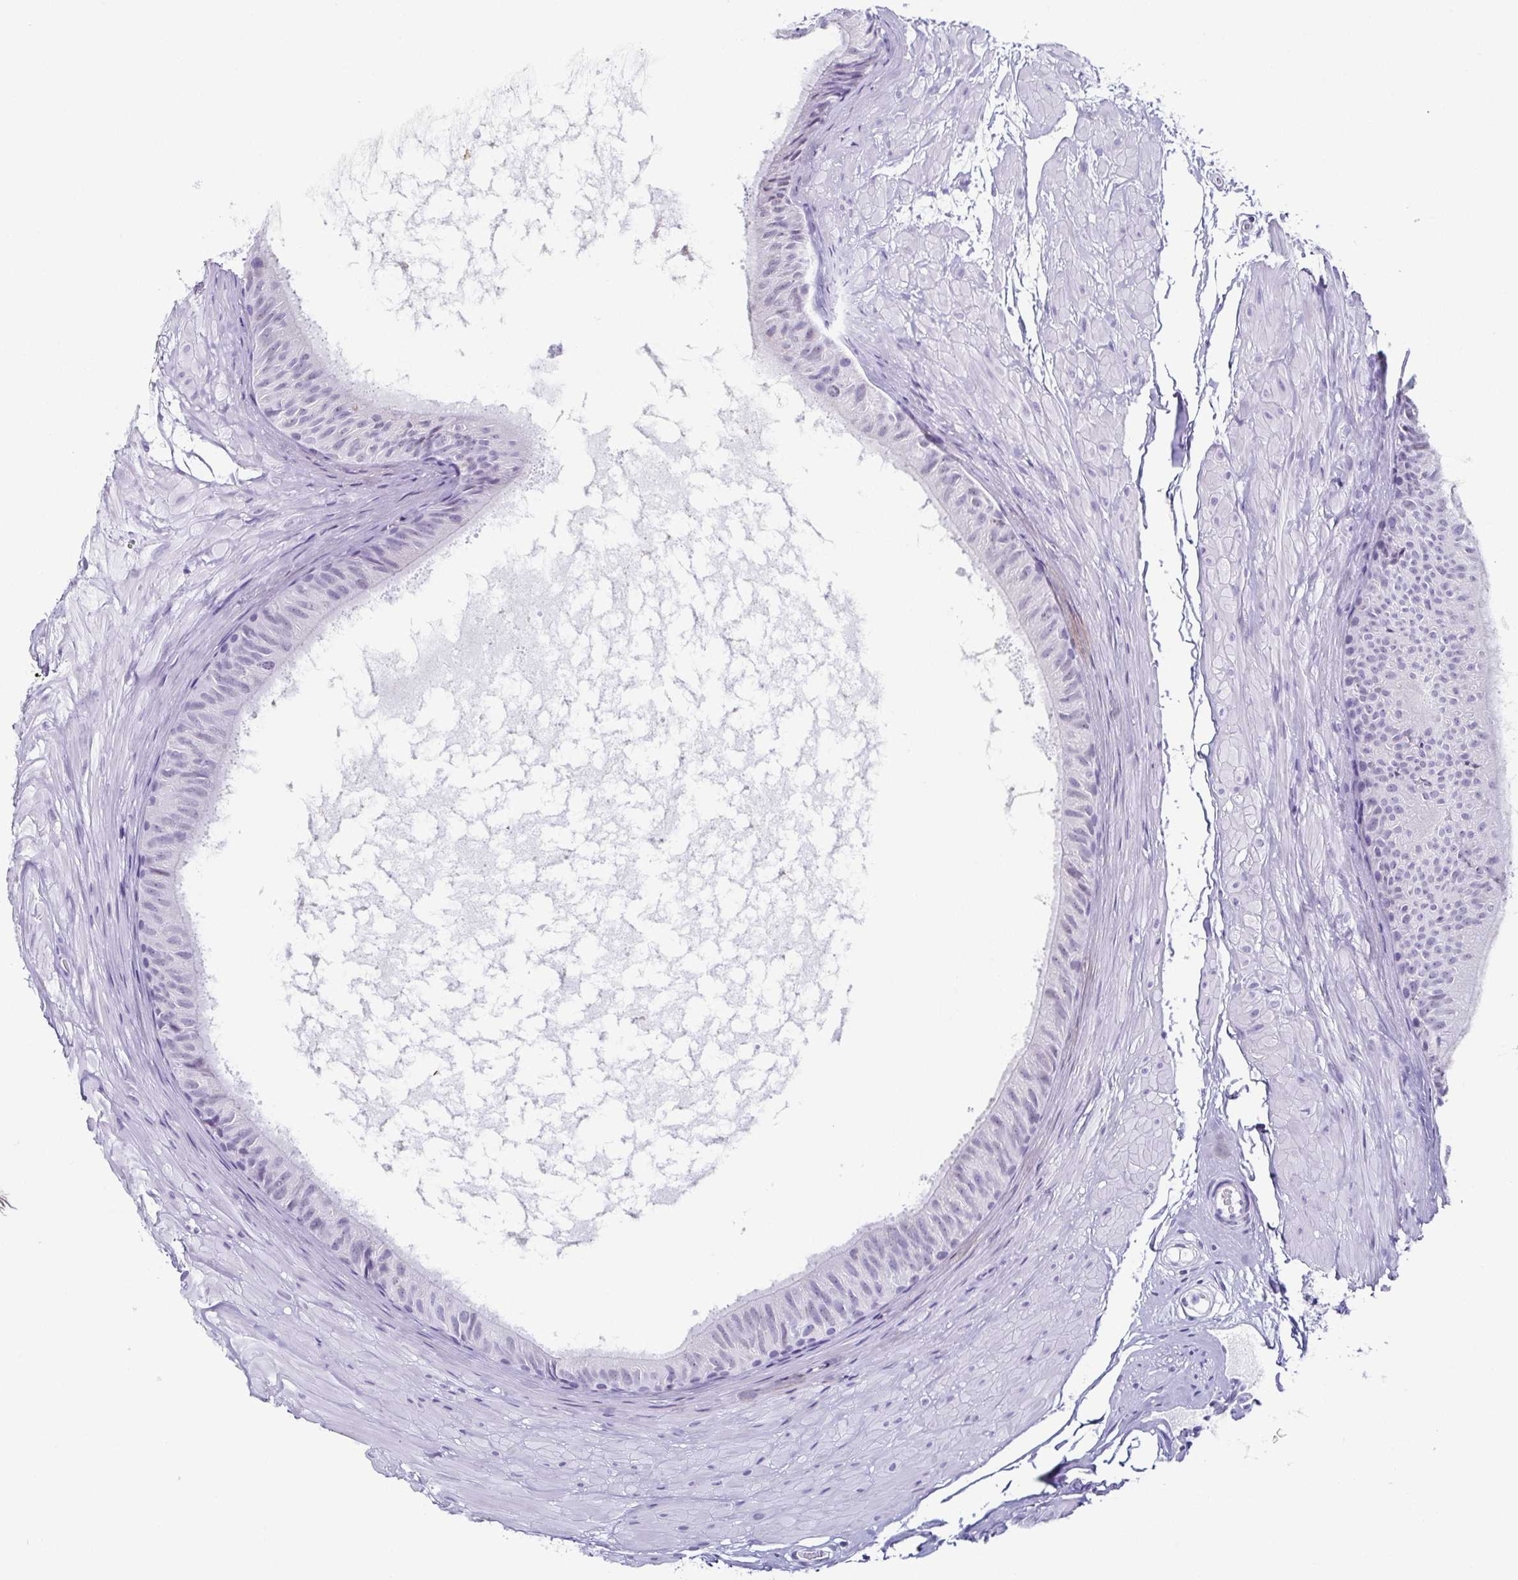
{"staining": {"intensity": "negative", "quantity": "none", "location": "none"}, "tissue": "epididymis", "cell_type": "Glandular cells", "image_type": "normal", "snomed": [{"axis": "morphology", "description": "Normal tissue, NOS"}, {"axis": "topography", "description": "Epididymis"}], "caption": "Human epididymis stained for a protein using immunohistochemistry exhibits no expression in glandular cells.", "gene": "ESX1", "patient": {"sex": "male", "age": 33}}